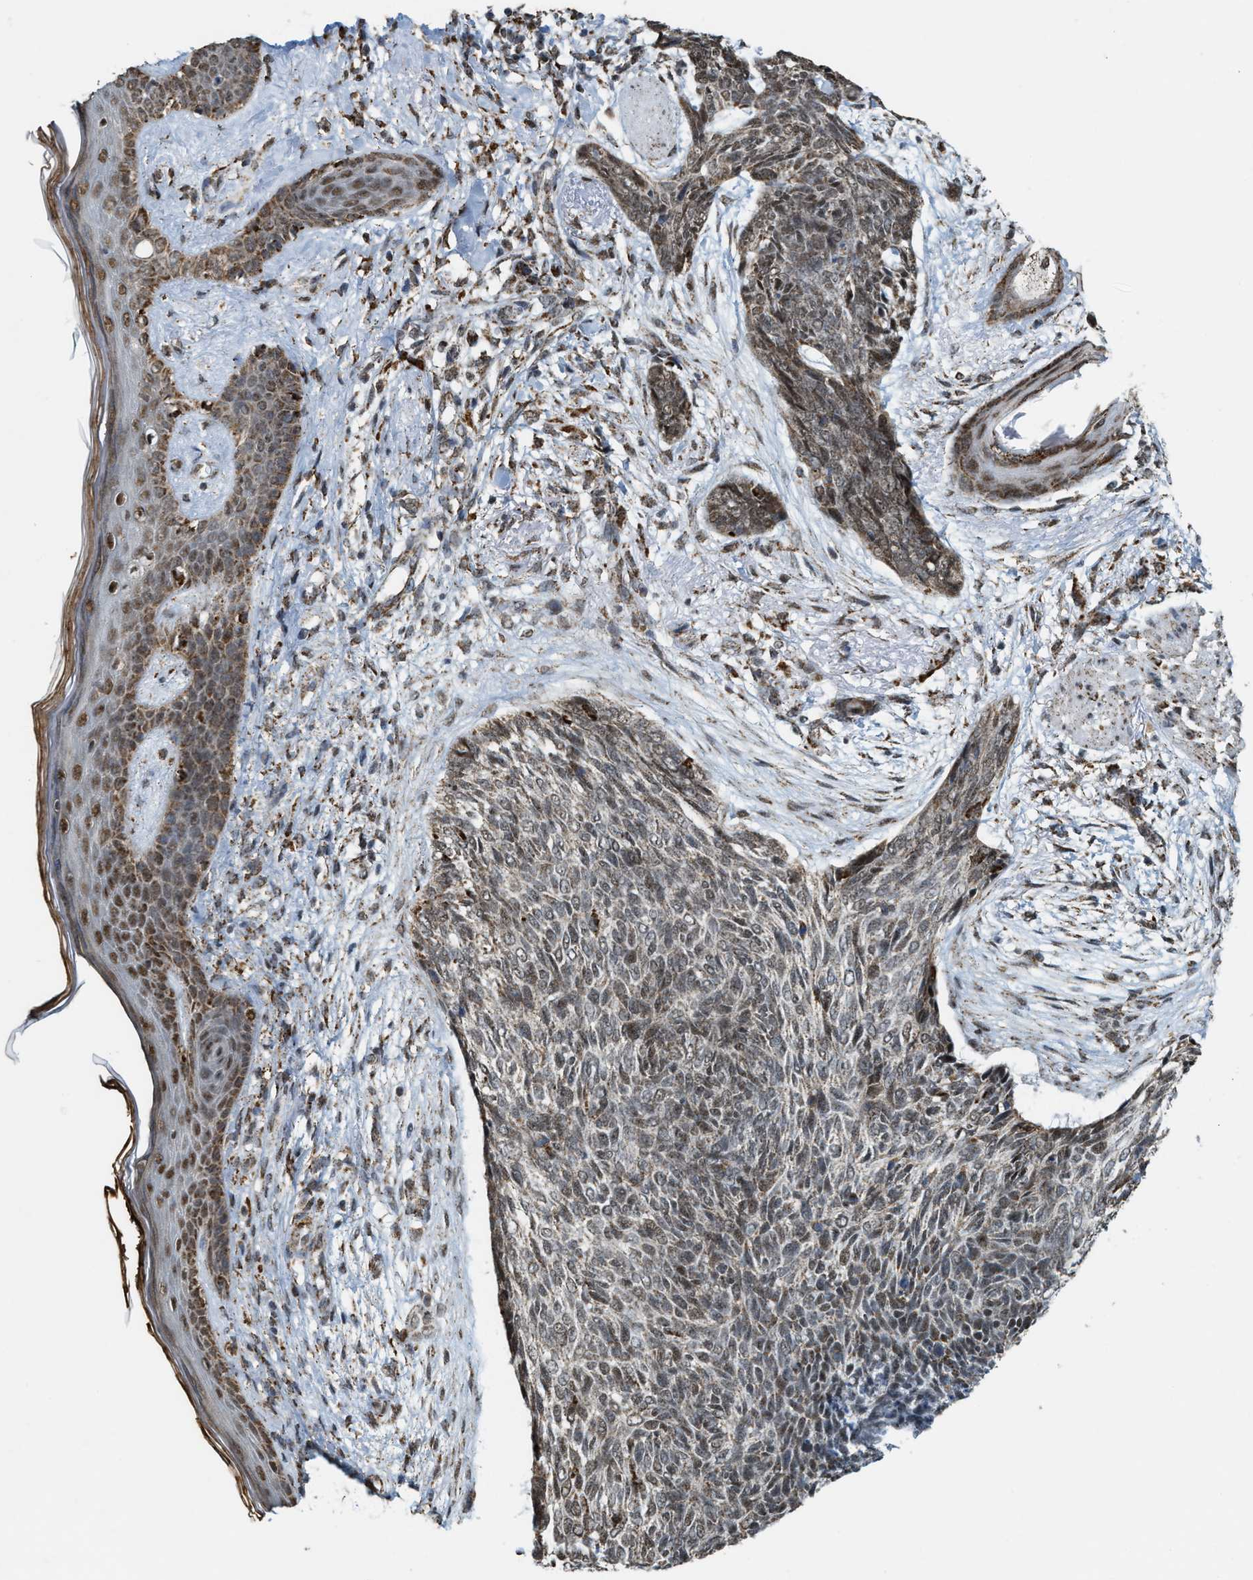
{"staining": {"intensity": "weak", "quantity": ">75%", "location": "cytoplasmic/membranous,nuclear"}, "tissue": "skin cancer", "cell_type": "Tumor cells", "image_type": "cancer", "snomed": [{"axis": "morphology", "description": "Basal cell carcinoma"}, {"axis": "topography", "description": "Skin"}], "caption": "A brown stain labels weak cytoplasmic/membranous and nuclear positivity of a protein in skin cancer (basal cell carcinoma) tumor cells.", "gene": "HIBADH", "patient": {"sex": "female", "age": 84}}